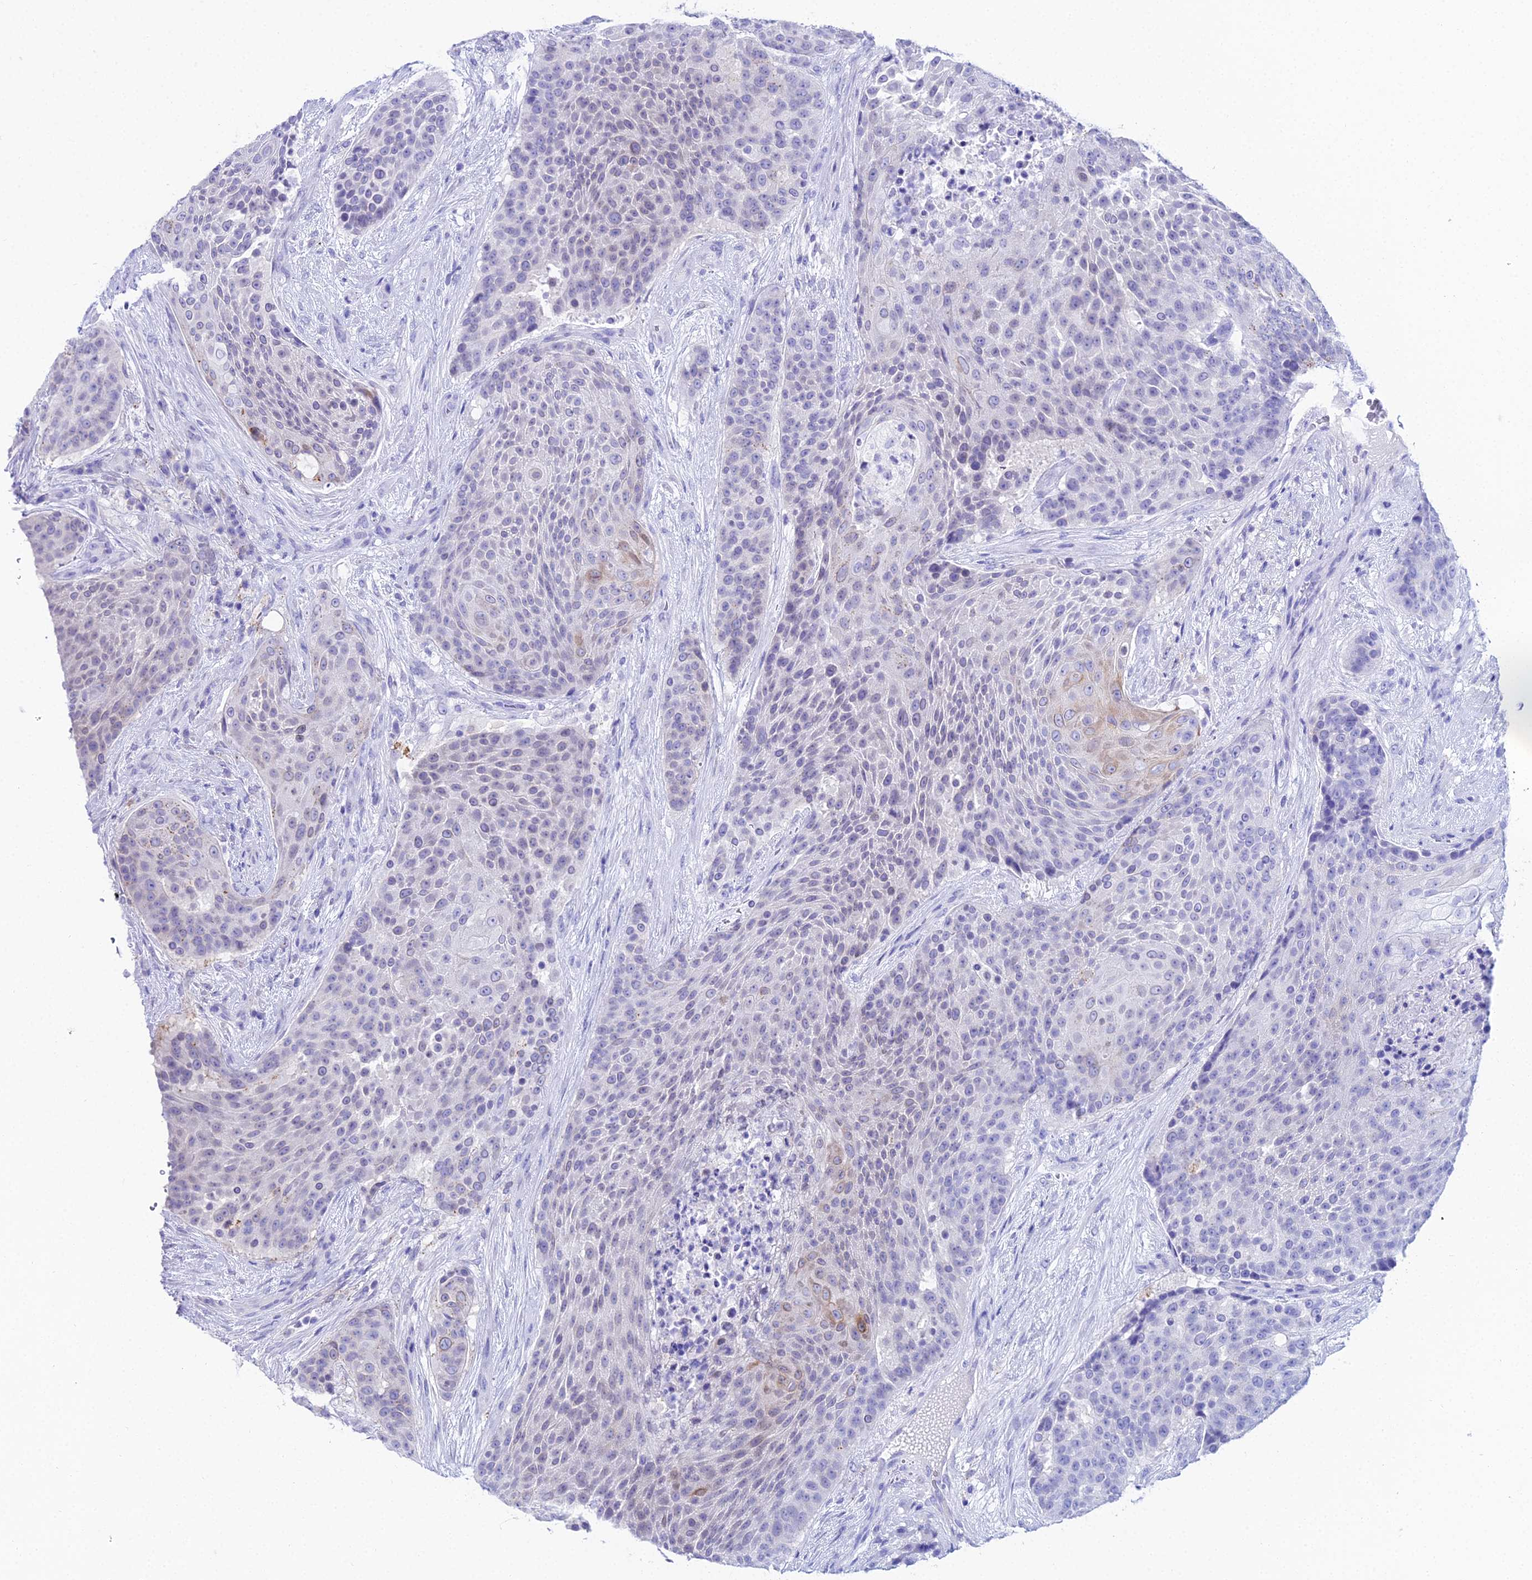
{"staining": {"intensity": "weak", "quantity": "<25%", "location": "cytoplasmic/membranous,nuclear"}, "tissue": "urothelial cancer", "cell_type": "Tumor cells", "image_type": "cancer", "snomed": [{"axis": "morphology", "description": "Urothelial carcinoma, High grade"}, {"axis": "topography", "description": "Urinary bladder"}], "caption": "Tumor cells show no significant staining in urothelial cancer.", "gene": "DDX19A", "patient": {"sex": "female", "age": 63}}